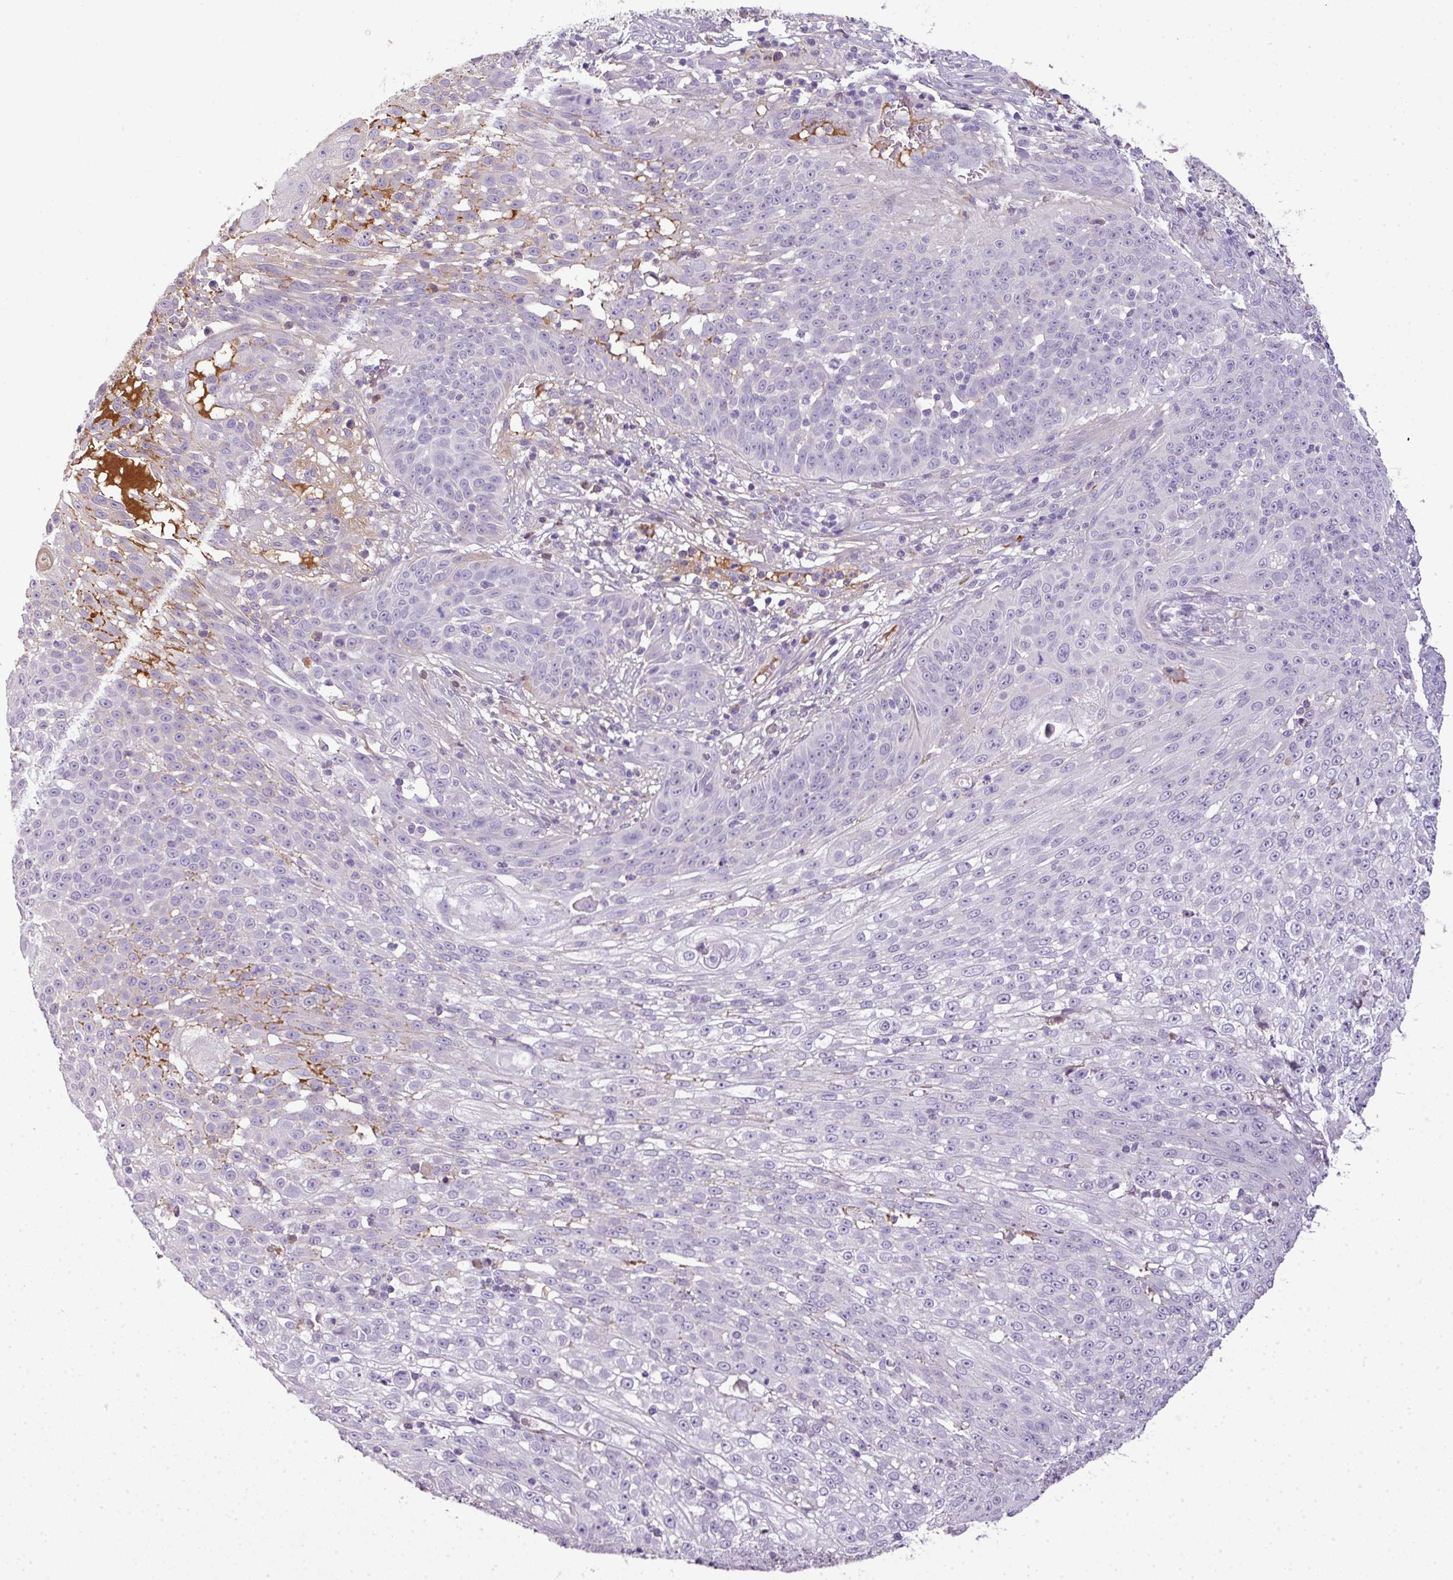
{"staining": {"intensity": "negative", "quantity": "none", "location": "none"}, "tissue": "skin cancer", "cell_type": "Tumor cells", "image_type": "cancer", "snomed": [{"axis": "morphology", "description": "Squamous cell carcinoma, NOS"}, {"axis": "topography", "description": "Skin"}], "caption": "The immunohistochemistry (IHC) image has no significant expression in tumor cells of skin cancer (squamous cell carcinoma) tissue. Brightfield microscopy of IHC stained with DAB (3,3'-diaminobenzidine) (brown) and hematoxylin (blue), captured at high magnification.", "gene": "C4B", "patient": {"sex": "male", "age": 24}}